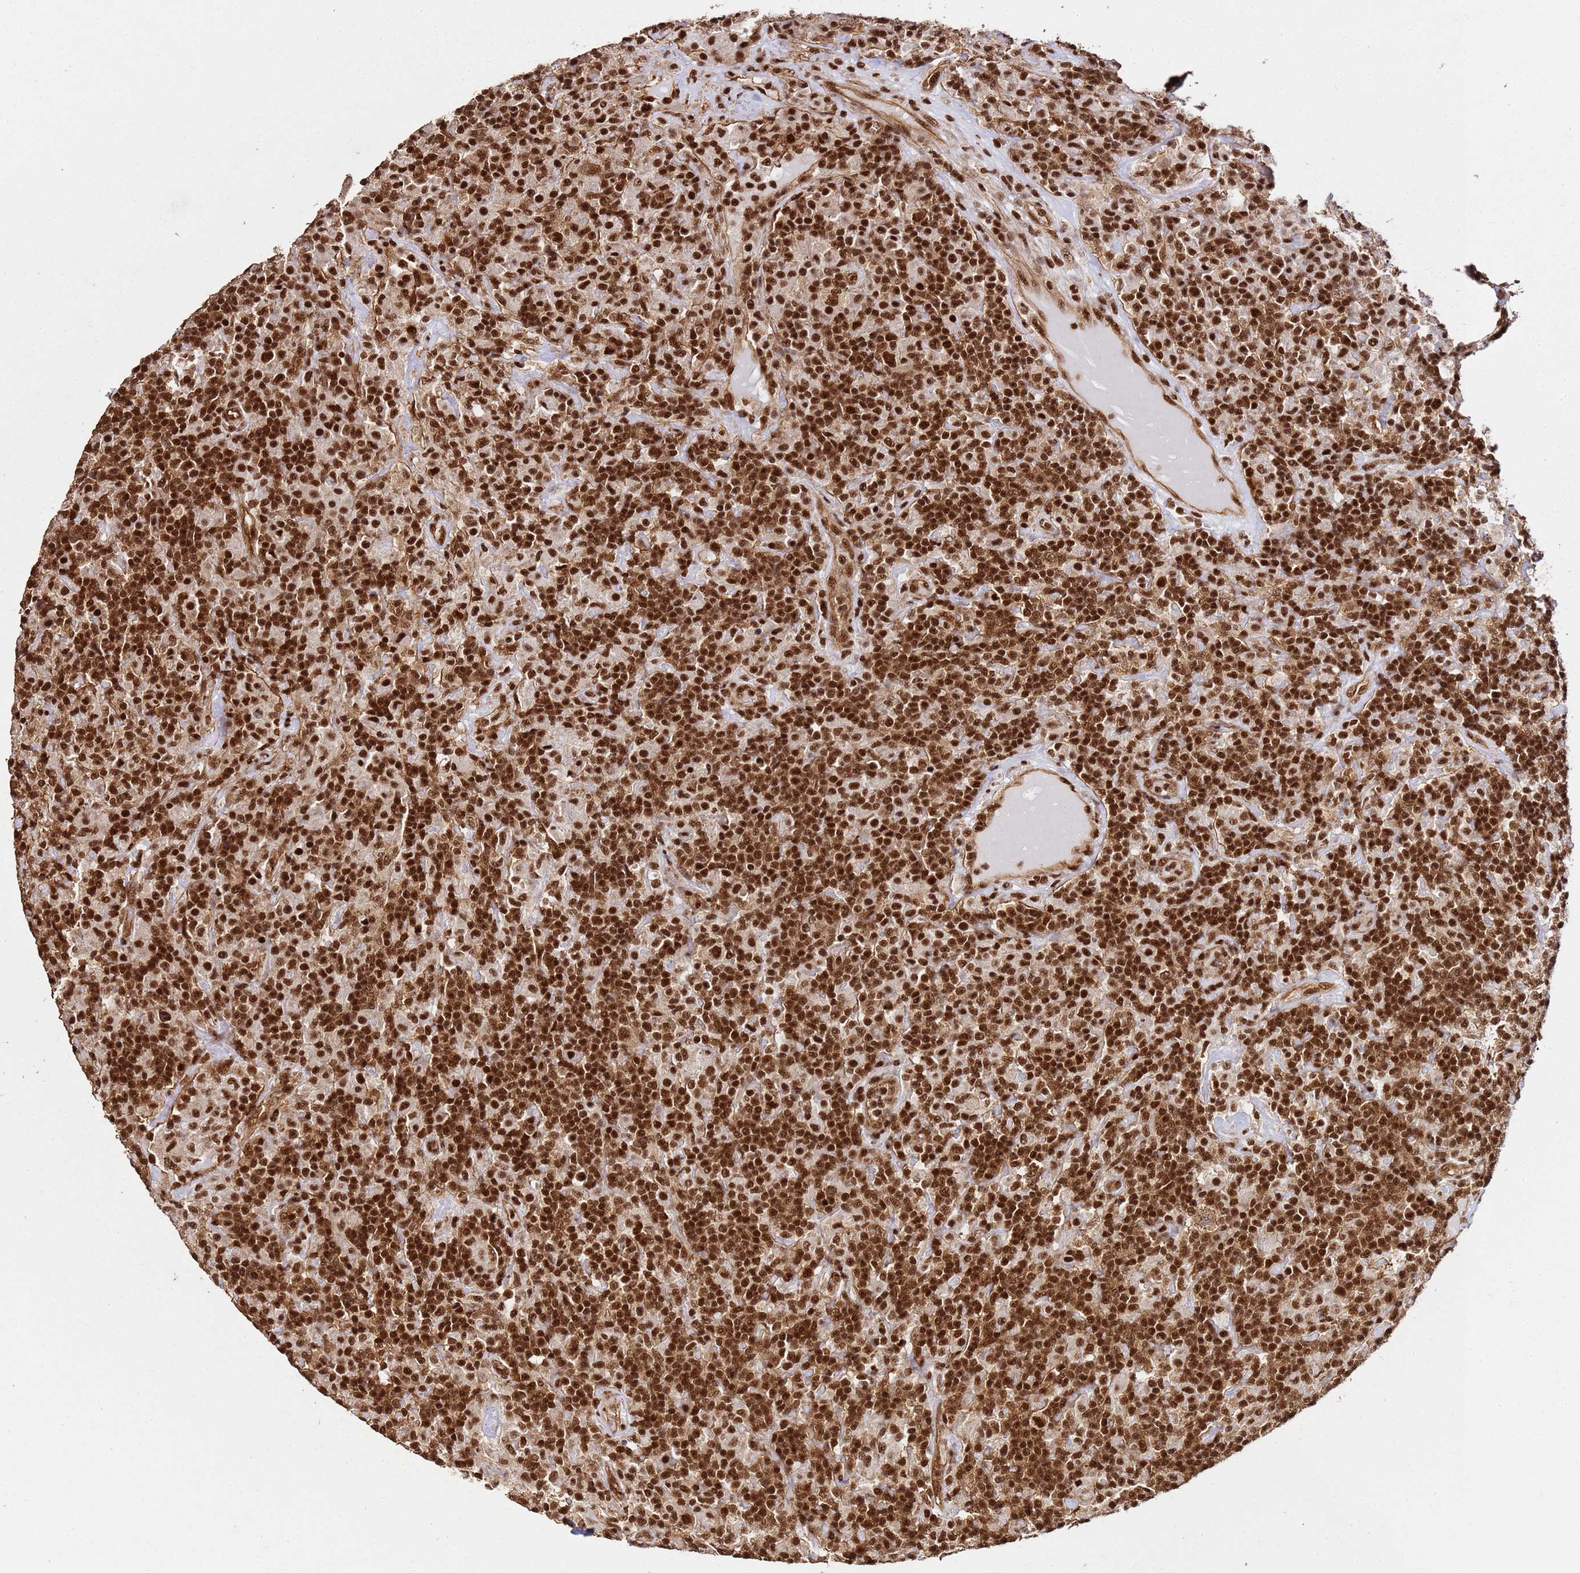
{"staining": {"intensity": "strong", "quantity": ">75%", "location": "nuclear"}, "tissue": "lymphoma", "cell_type": "Tumor cells", "image_type": "cancer", "snomed": [{"axis": "morphology", "description": "Hodgkin's disease, NOS"}, {"axis": "topography", "description": "Lymph node"}], "caption": "Tumor cells display high levels of strong nuclear staining in approximately >75% of cells in Hodgkin's disease.", "gene": "SYF2", "patient": {"sex": "male", "age": 70}}